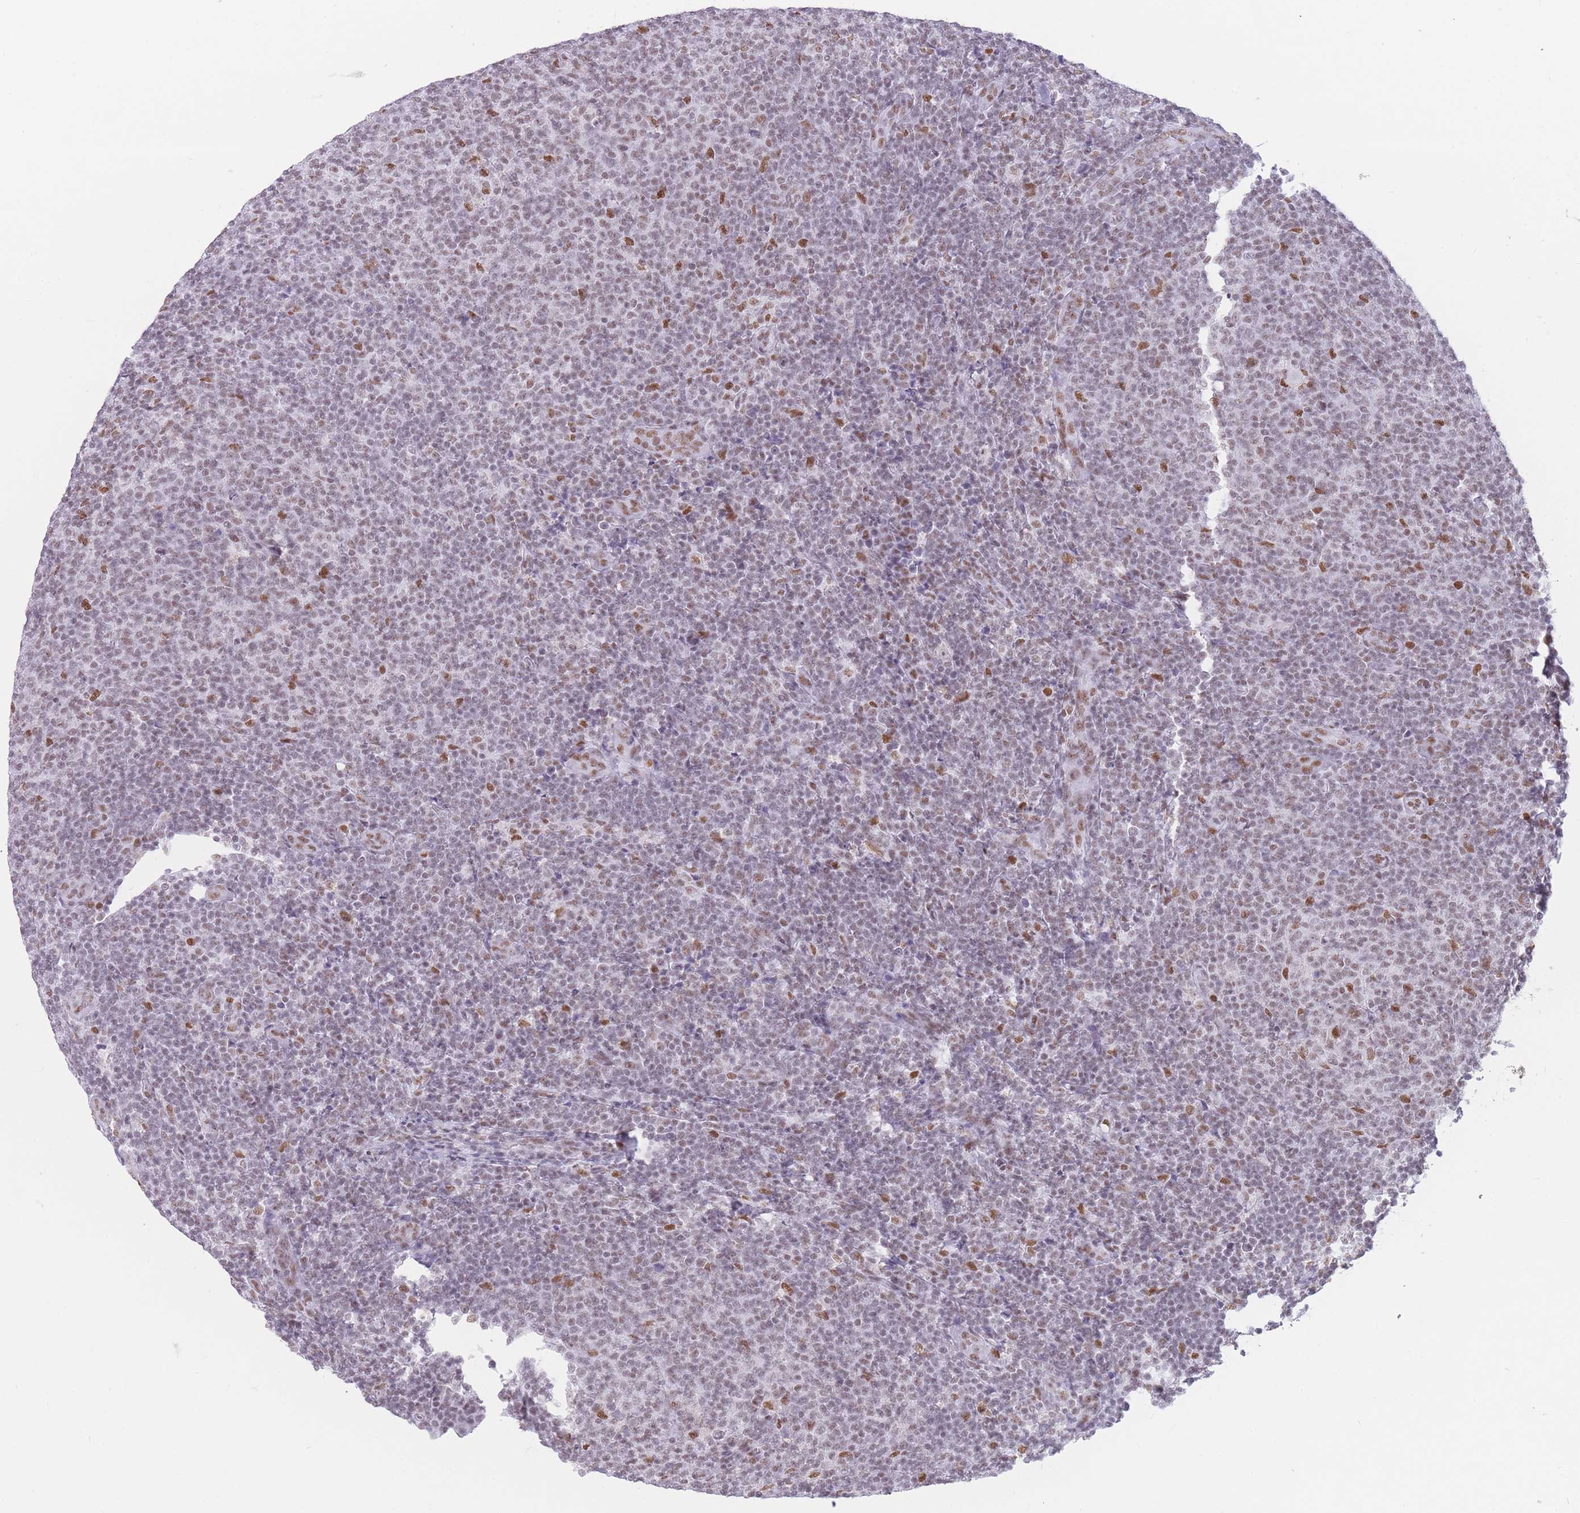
{"staining": {"intensity": "moderate", "quantity": "<25%", "location": "nuclear"}, "tissue": "lymphoma", "cell_type": "Tumor cells", "image_type": "cancer", "snomed": [{"axis": "morphology", "description": "Malignant lymphoma, non-Hodgkin's type, Low grade"}, {"axis": "topography", "description": "Lymph node"}], "caption": "Immunohistochemistry (IHC) histopathology image of human malignant lymphoma, non-Hodgkin's type (low-grade) stained for a protein (brown), which displays low levels of moderate nuclear staining in approximately <25% of tumor cells.", "gene": "HNRNPUL1", "patient": {"sex": "male", "age": 66}}